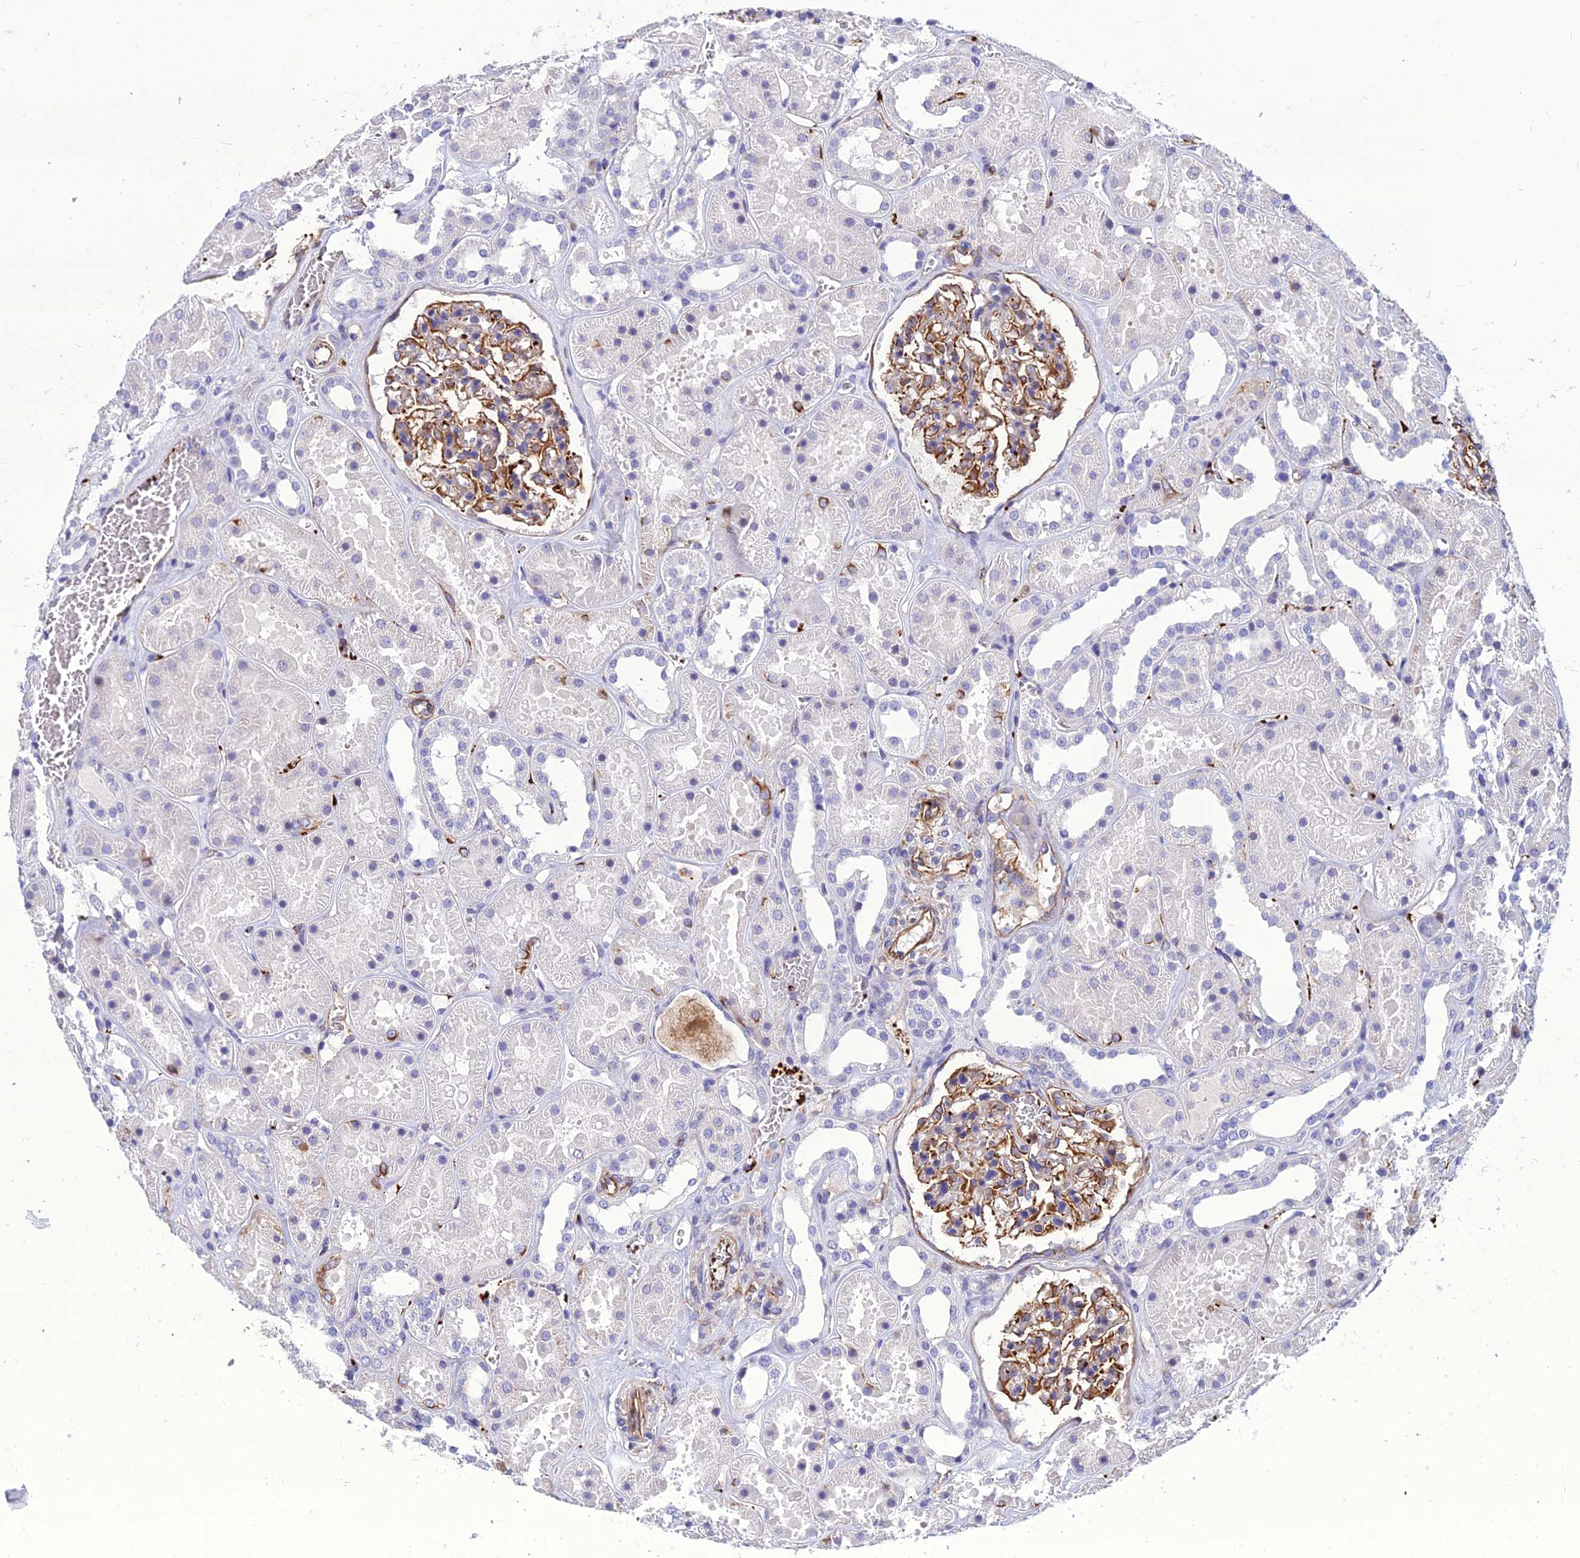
{"staining": {"intensity": "moderate", "quantity": "25%-75%", "location": "cytoplasmic/membranous"}, "tissue": "kidney", "cell_type": "Cells in glomeruli", "image_type": "normal", "snomed": [{"axis": "morphology", "description": "Normal tissue, NOS"}, {"axis": "topography", "description": "Kidney"}], "caption": "Immunohistochemistry (IHC) of unremarkable human kidney reveals medium levels of moderate cytoplasmic/membranous positivity in about 25%-75% of cells in glomeruli. (DAB (3,3'-diaminobenzidine) = brown stain, brightfield microscopy at high magnification).", "gene": "PSMD11", "patient": {"sex": "female", "age": 41}}